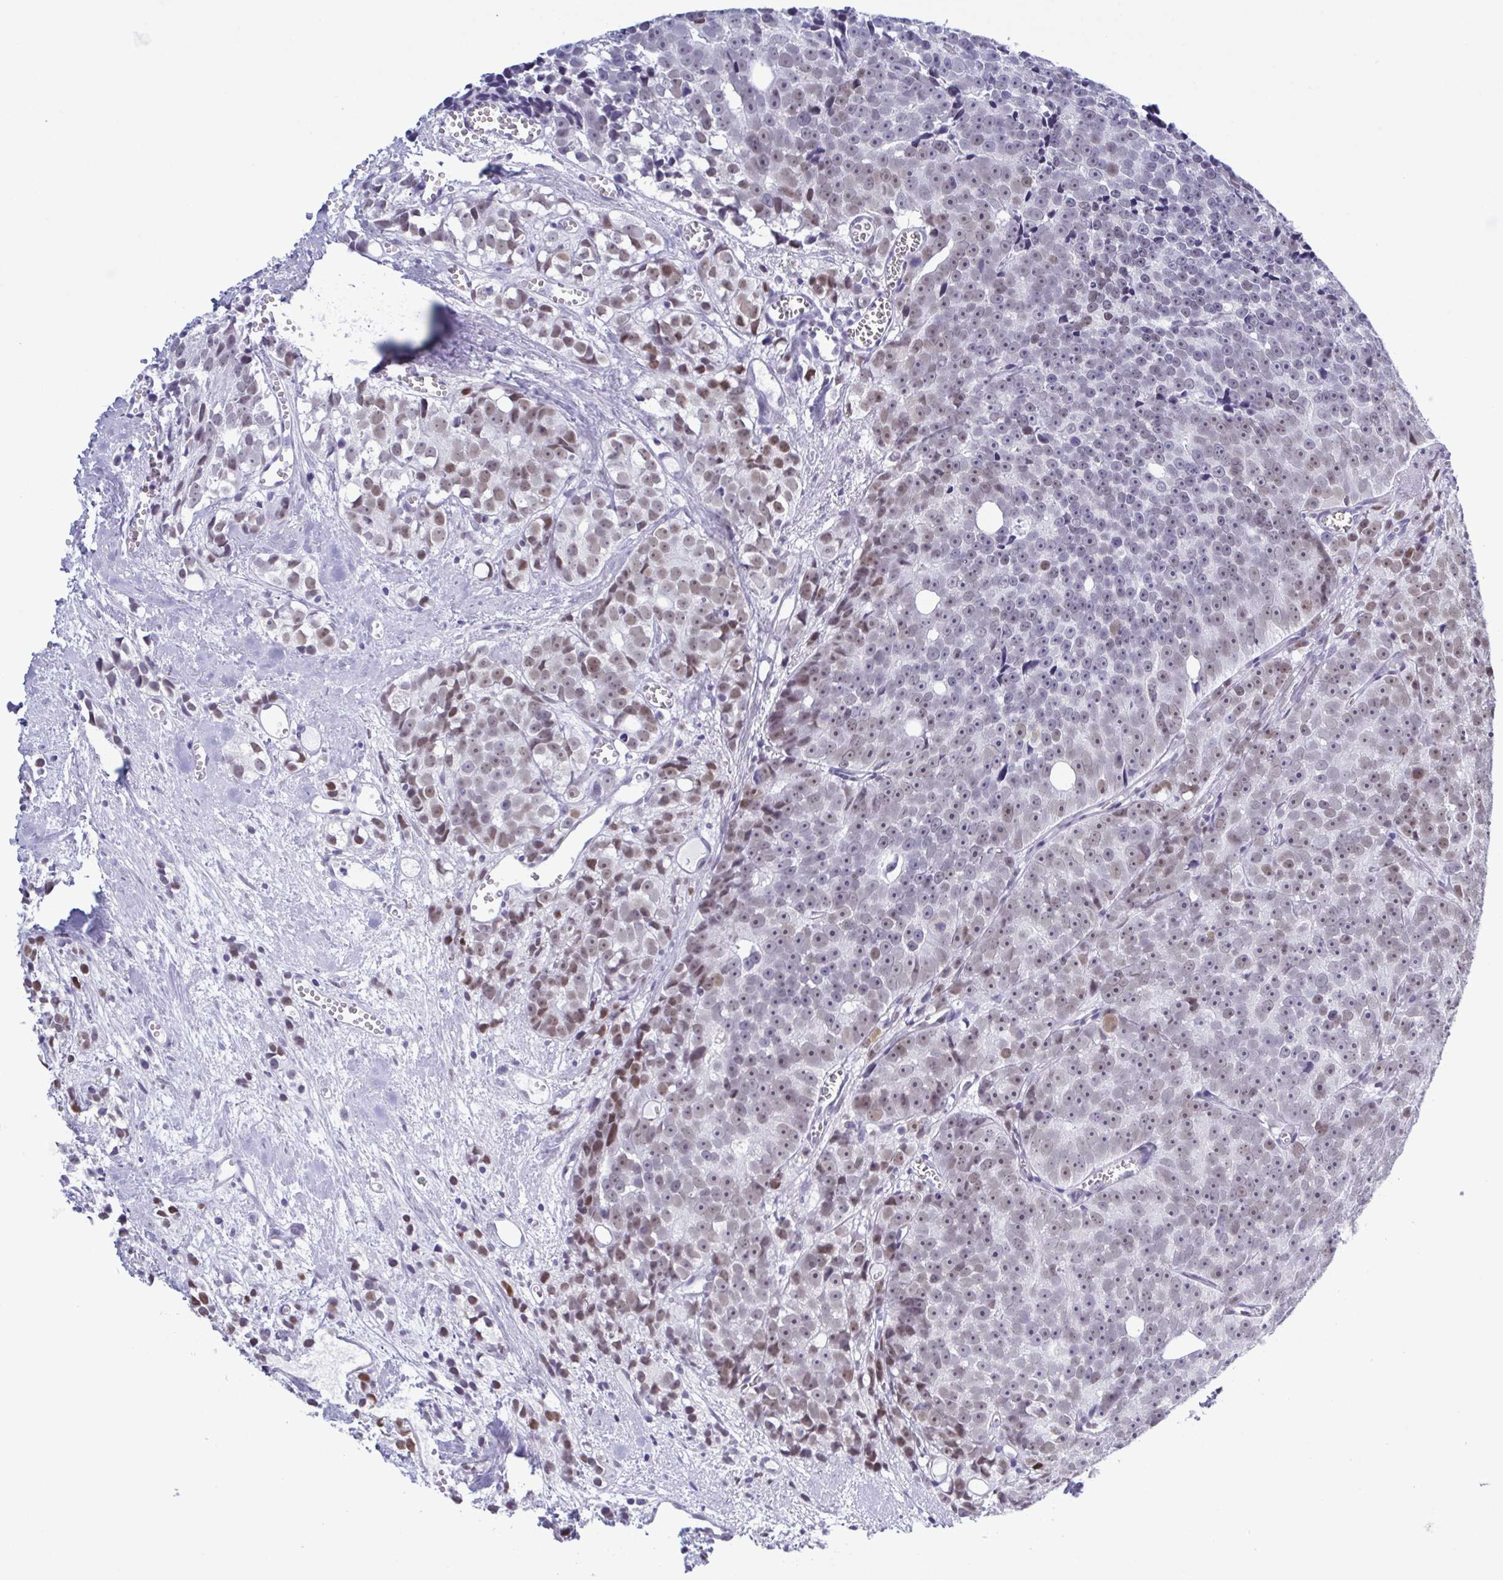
{"staining": {"intensity": "moderate", "quantity": "25%-75%", "location": "nuclear"}, "tissue": "prostate cancer", "cell_type": "Tumor cells", "image_type": "cancer", "snomed": [{"axis": "morphology", "description": "Adenocarcinoma, High grade"}, {"axis": "topography", "description": "Prostate"}], "caption": "This histopathology image displays IHC staining of human prostate adenocarcinoma (high-grade), with medium moderate nuclear positivity in about 25%-75% of tumor cells.", "gene": "SUGP2", "patient": {"sex": "male", "age": 77}}